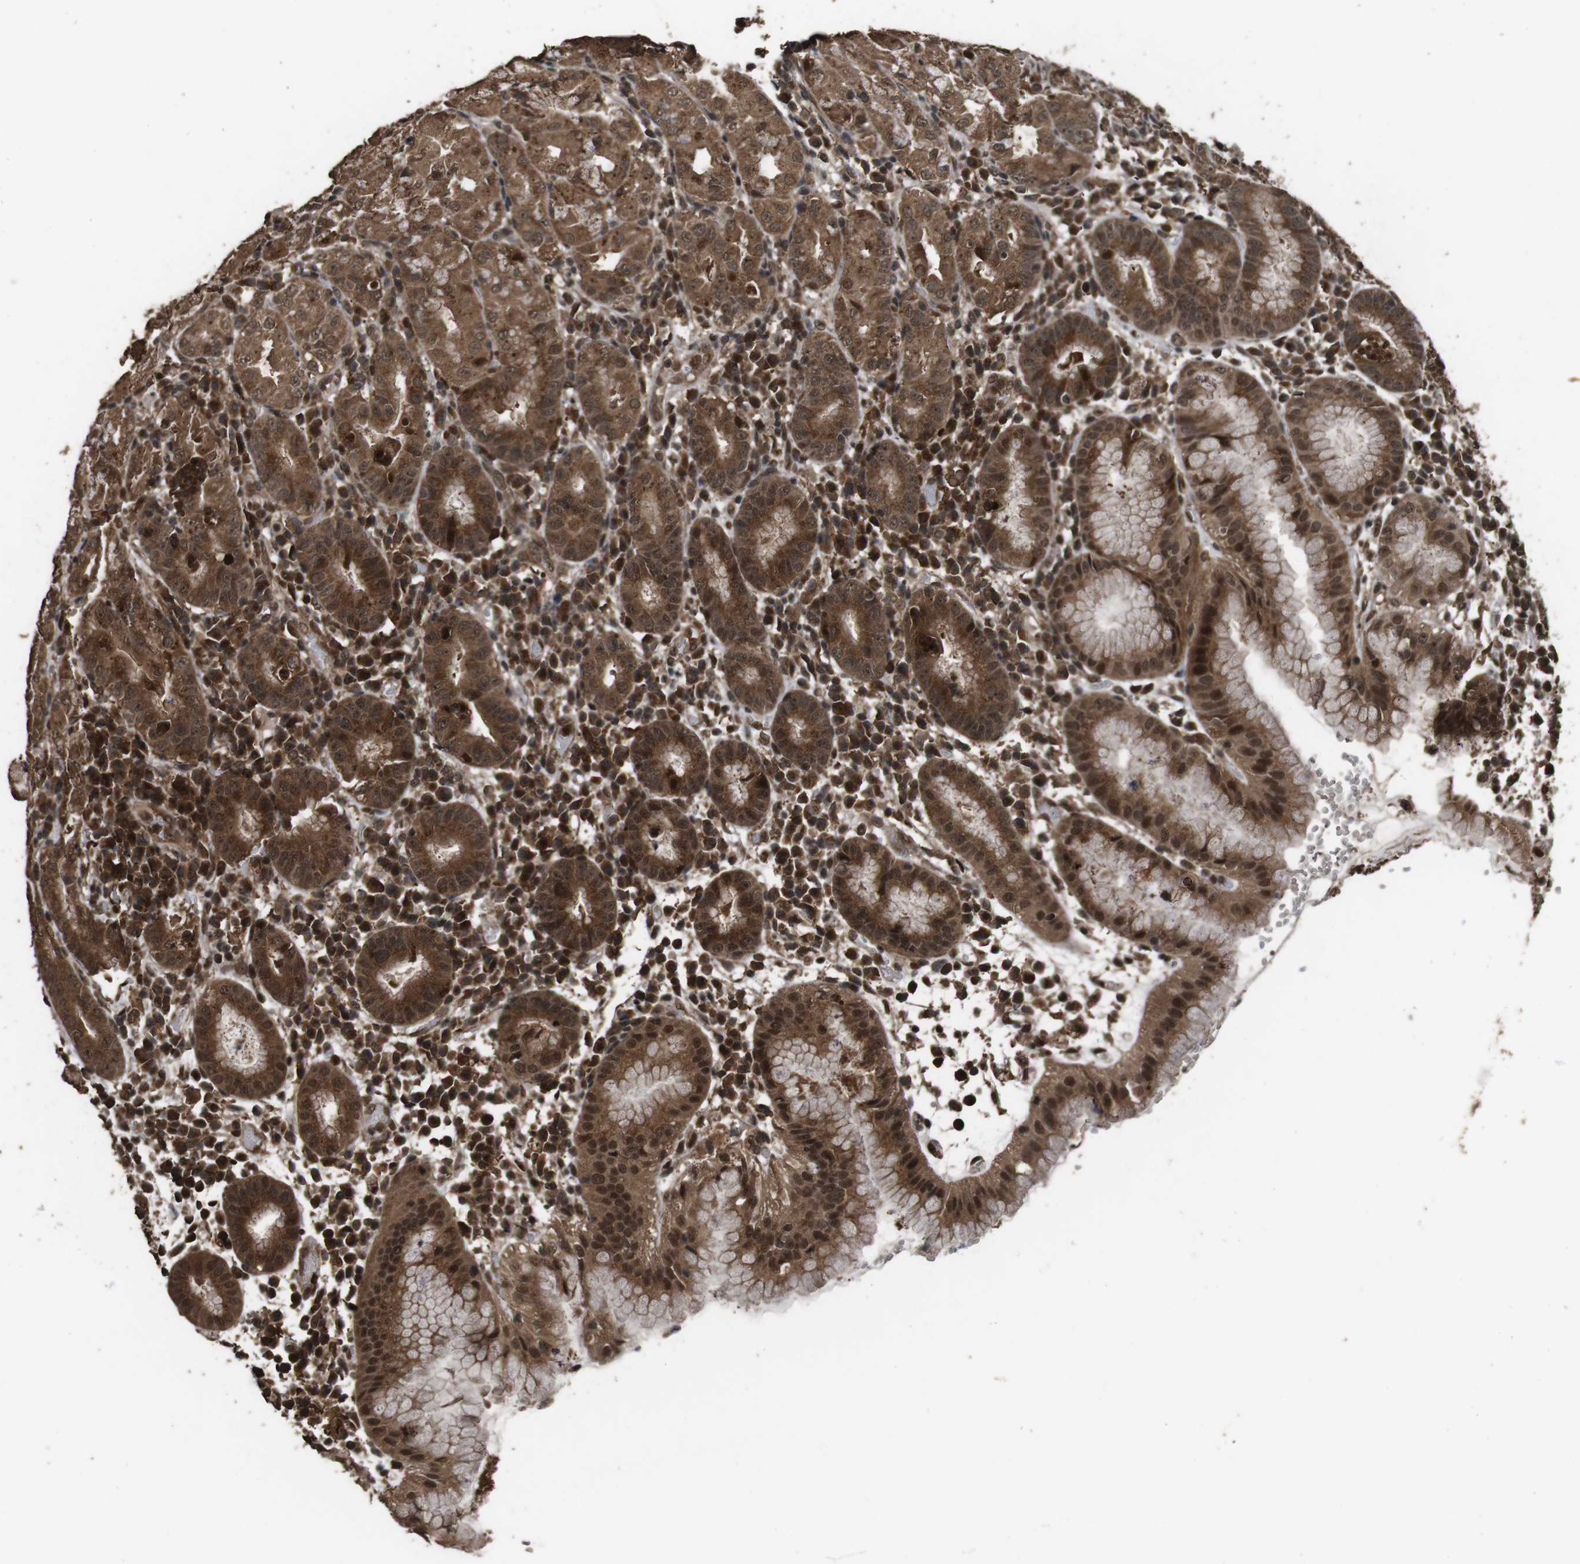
{"staining": {"intensity": "strong", "quantity": ">75%", "location": "cytoplasmic/membranous,nuclear"}, "tissue": "stomach", "cell_type": "Glandular cells", "image_type": "normal", "snomed": [{"axis": "morphology", "description": "Normal tissue, NOS"}, {"axis": "topography", "description": "Stomach"}, {"axis": "topography", "description": "Stomach, lower"}], "caption": "Immunohistochemistry (DAB) staining of unremarkable stomach reveals strong cytoplasmic/membranous,nuclear protein expression in about >75% of glandular cells.", "gene": "RRAS2", "patient": {"sex": "female", "age": 75}}